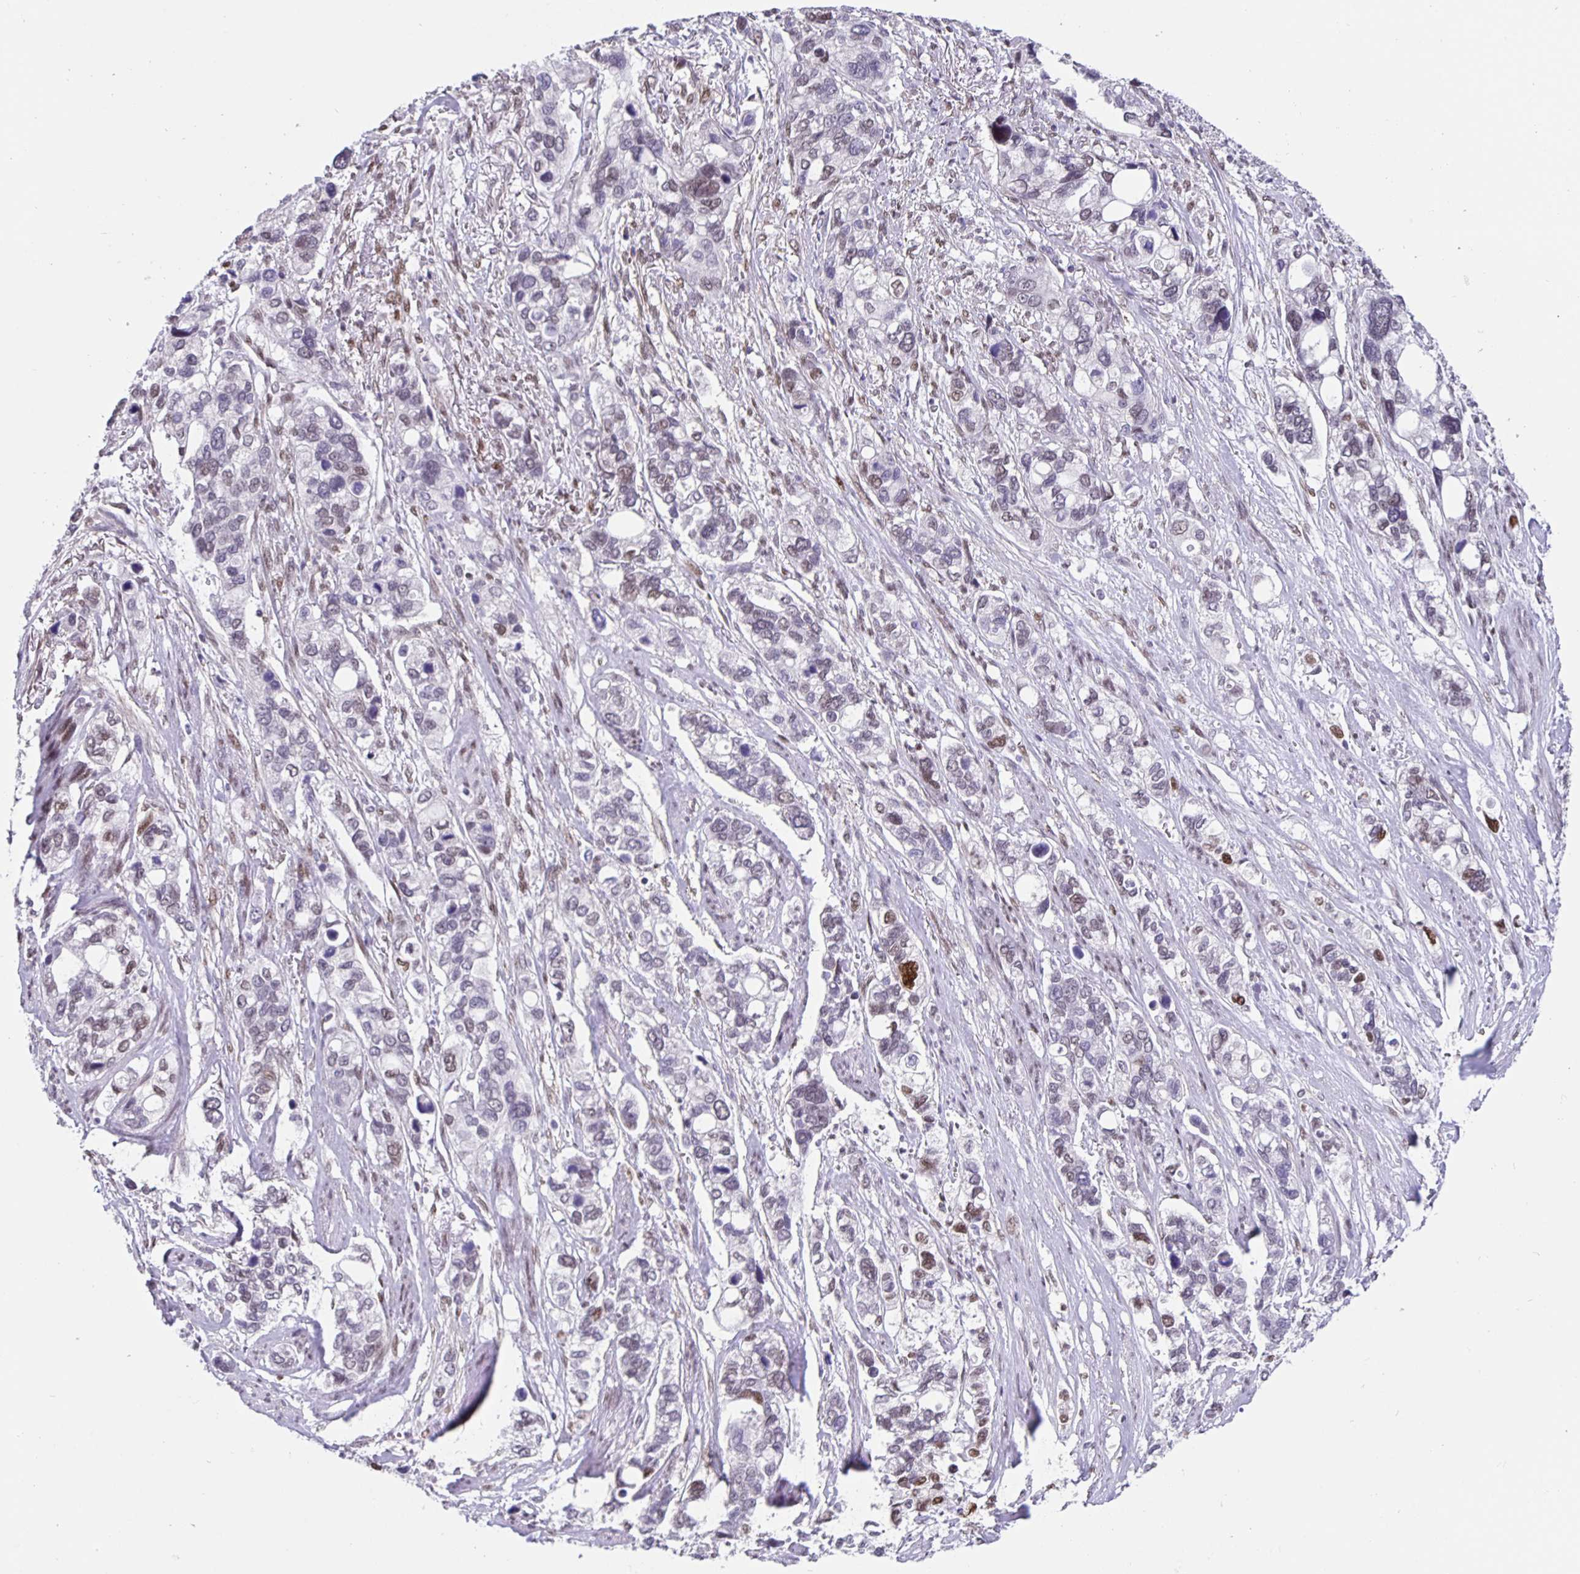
{"staining": {"intensity": "weak", "quantity": "25%-75%", "location": "nuclear"}, "tissue": "stomach cancer", "cell_type": "Tumor cells", "image_type": "cancer", "snomed": [{"axis": "morphology", "description": "Adenocarcinoma, NOS"}, {"axis": "topography", "description": "Stomach, upper"}], "caption": "Adenocarcinoma (stomach) stained with DAB (3,3'-diaminobenzidine) immunohistochemistry exhibits low levels of weak nuclear expression in about 25%-75% of tumor cells.", "gene": "FOSL2", "patient": {"sex": "female", "age": 81}}